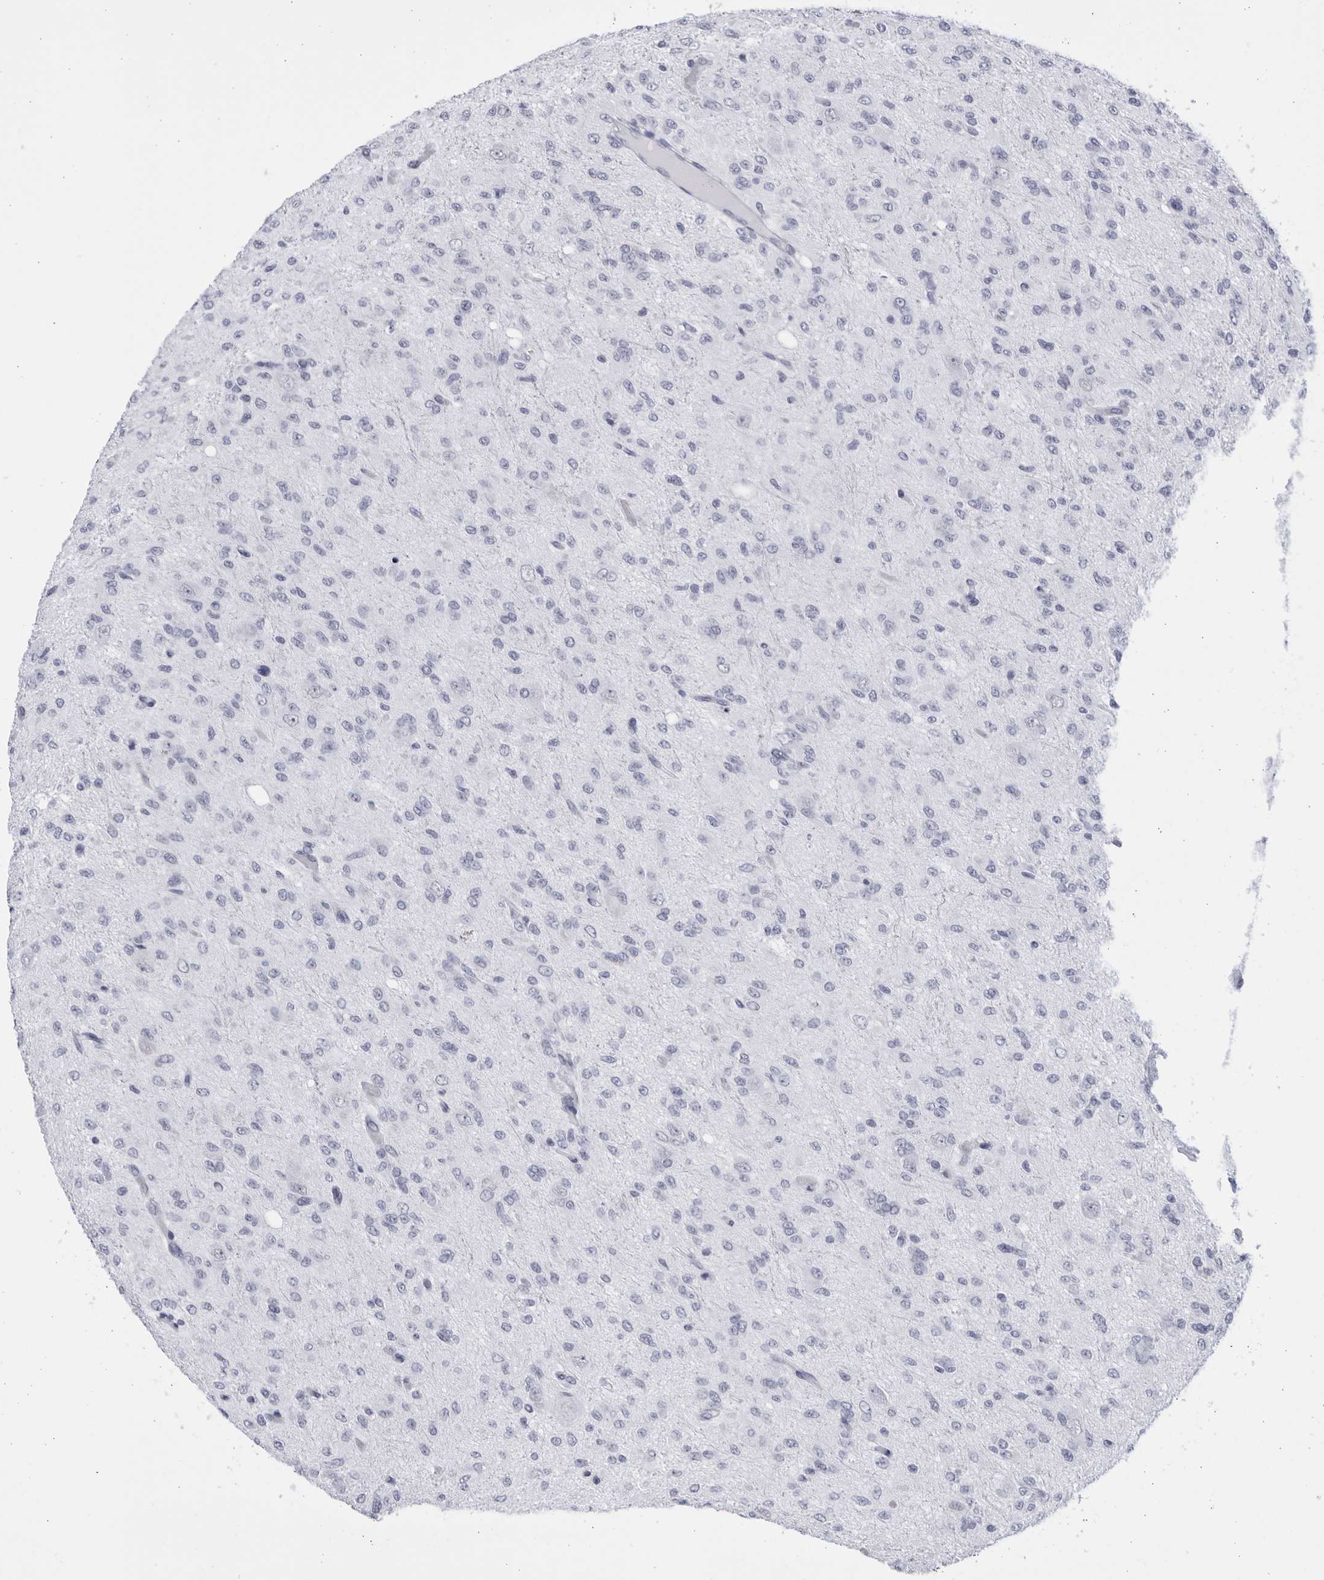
{"staining": {"intensity": "negative", "quantity": "none", "location": "none"}, "tissue": "glioma", "cell_type": "Tumor cells", "image_type": "cancer", "snomed": [{"axis": "morphology", "description": "Glioma, malignant, High grade"}, {"axis": "topography", "description": "Brain"}], "caption": "A photomicrograph of malignant high-grade glioma stained for a protein shows no brown staining in tumor cells.", "gene": "CCDC181", "patient": {"sex": "female", "age": 59}}